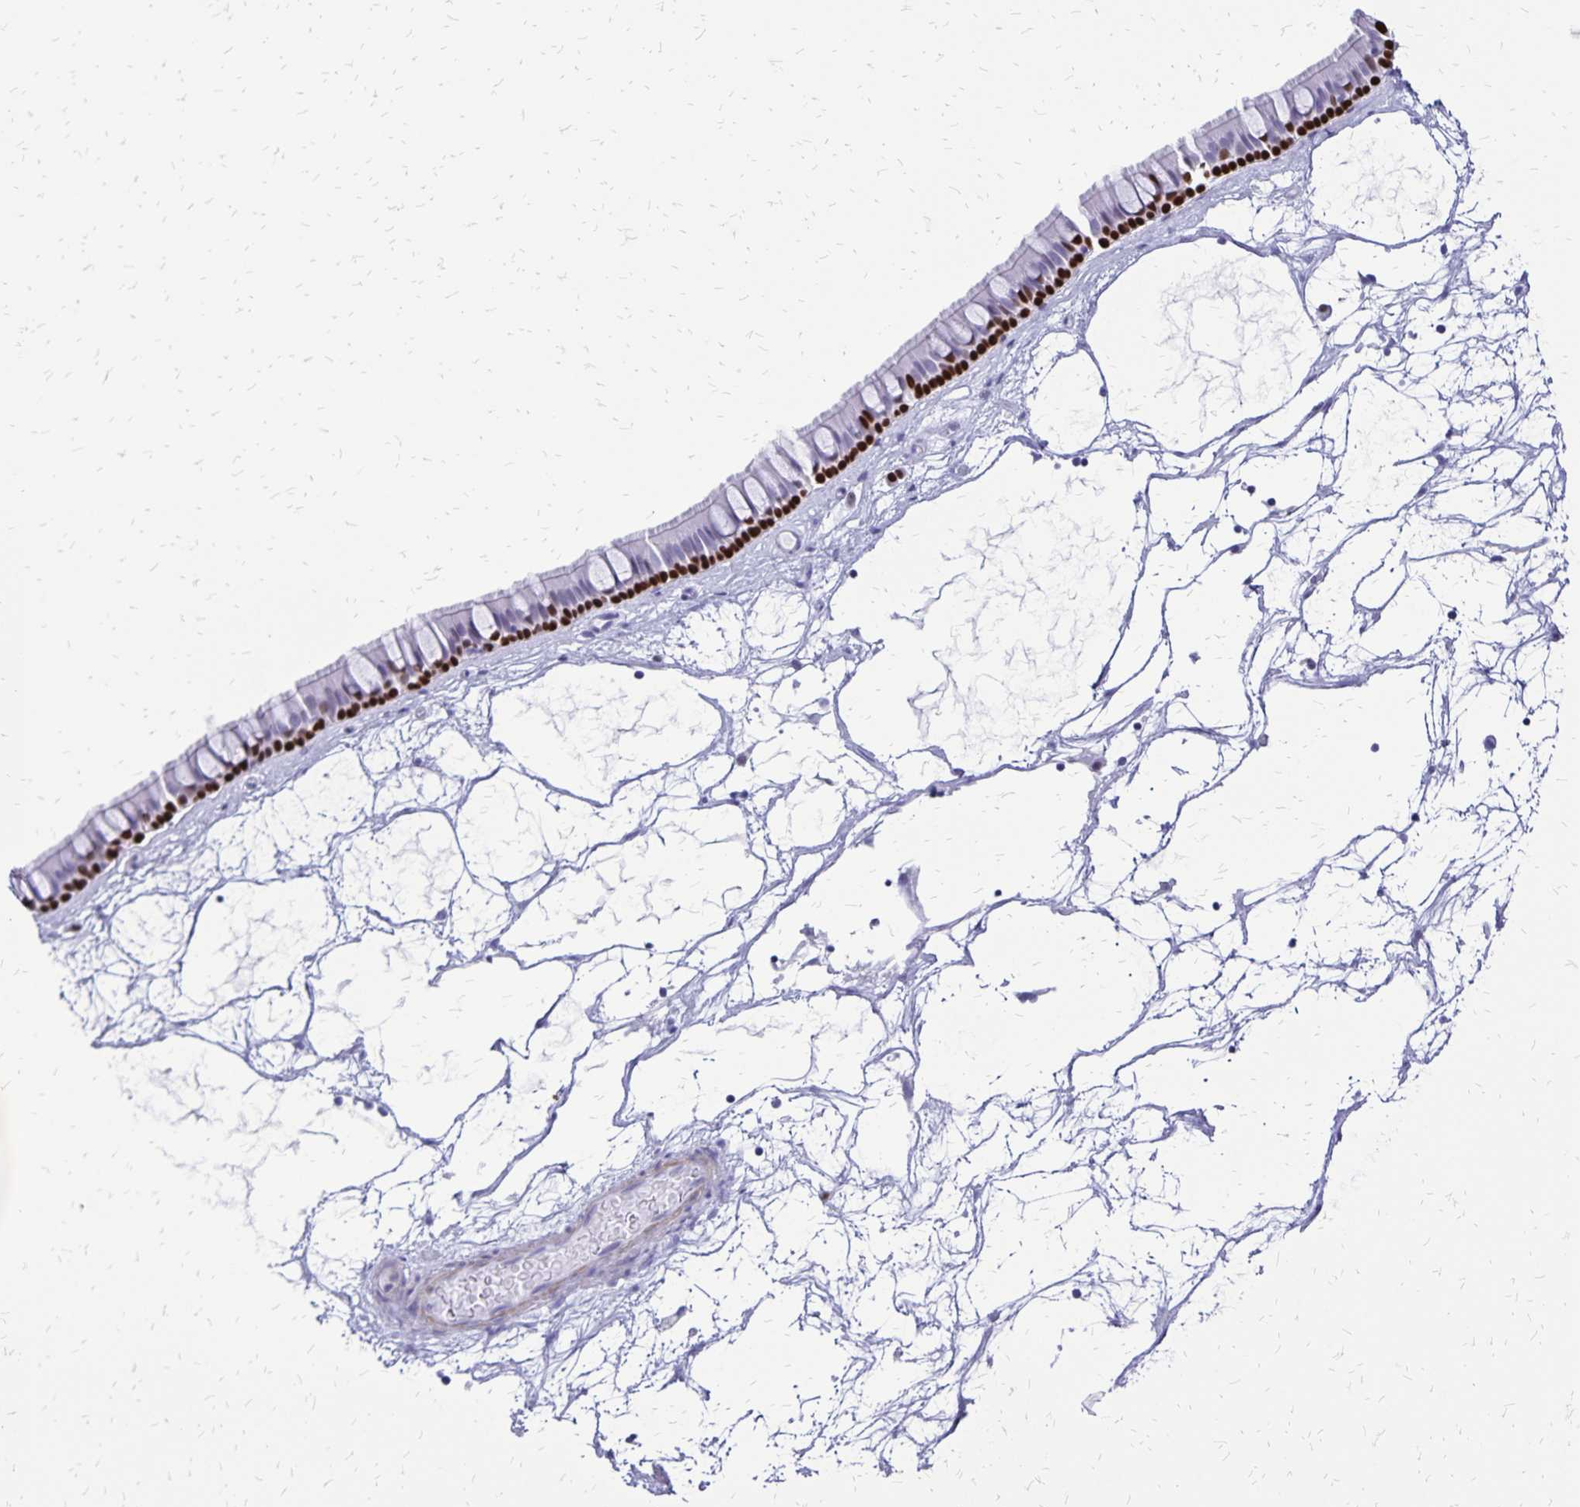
{"staining": {"intensity": "strong", "quantity": "25%-75%", "location": "nuclear"}, "tissue": "nasopharynx", "cell_type": "Respiratory epithelial cells", "image_type": "normal", "snomed": [{"axis": "morphology", "description": "Normal tissue, NOS"}, {"axis": "topography", "description": "Nasopharynx"}], "caption": "Nasopharynx stained with DAB immunohistochemistry displays high levels of strong nuclear positivity in approximately 25%-75% of respiratory epithelial cells. The protein of interest is stained brown, and the nuclei are stained in blue (DAB IHC with brightfield microscopy, high magnification).", "gene": "HMGB3", "patient": {"sex": "male", "age": 68}}